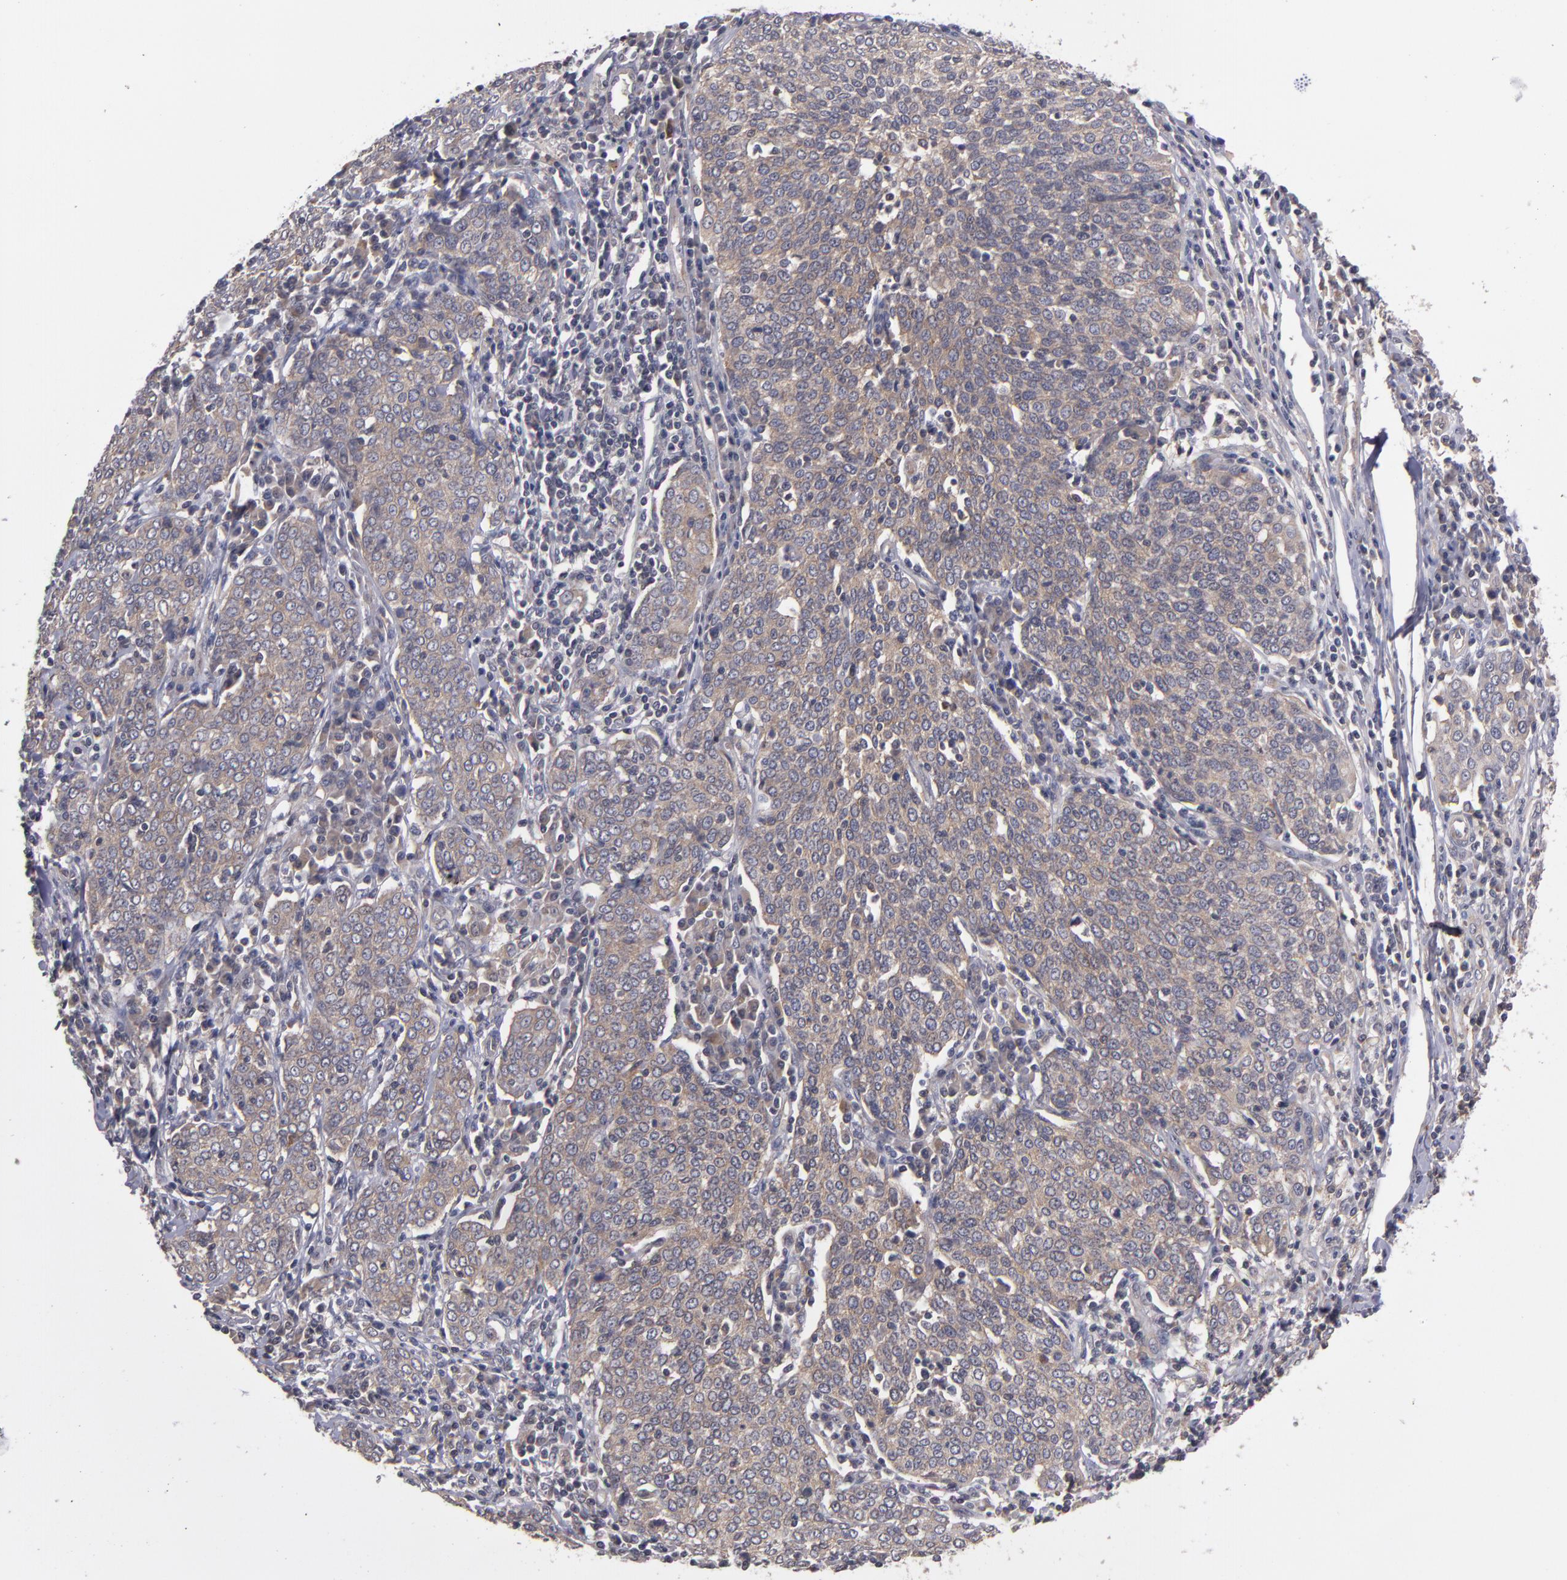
{"staining": {"intensity": "weak", "quantity": ">75%", "location": "cytoplasmic/membranous"}, "tissue": "cervical cancer", "cell_type": "Tumor cells", "image_type": "cancer", "snomed": [{"axis": "morphology", "description": "Squamous cell carcinoma, NOS"}, {"axis": "topography", "description": "Cervix"}], "caption": "Immunohistochemistry (IHC) of human cervical cancer (squamous cell carcinoma) demonstrates low levels of weak cytoplasmic/membranous expression in approximately >75% of tumor cells.", "gene": "CTSO", "patient": {"sex": "female", "age": 40}}